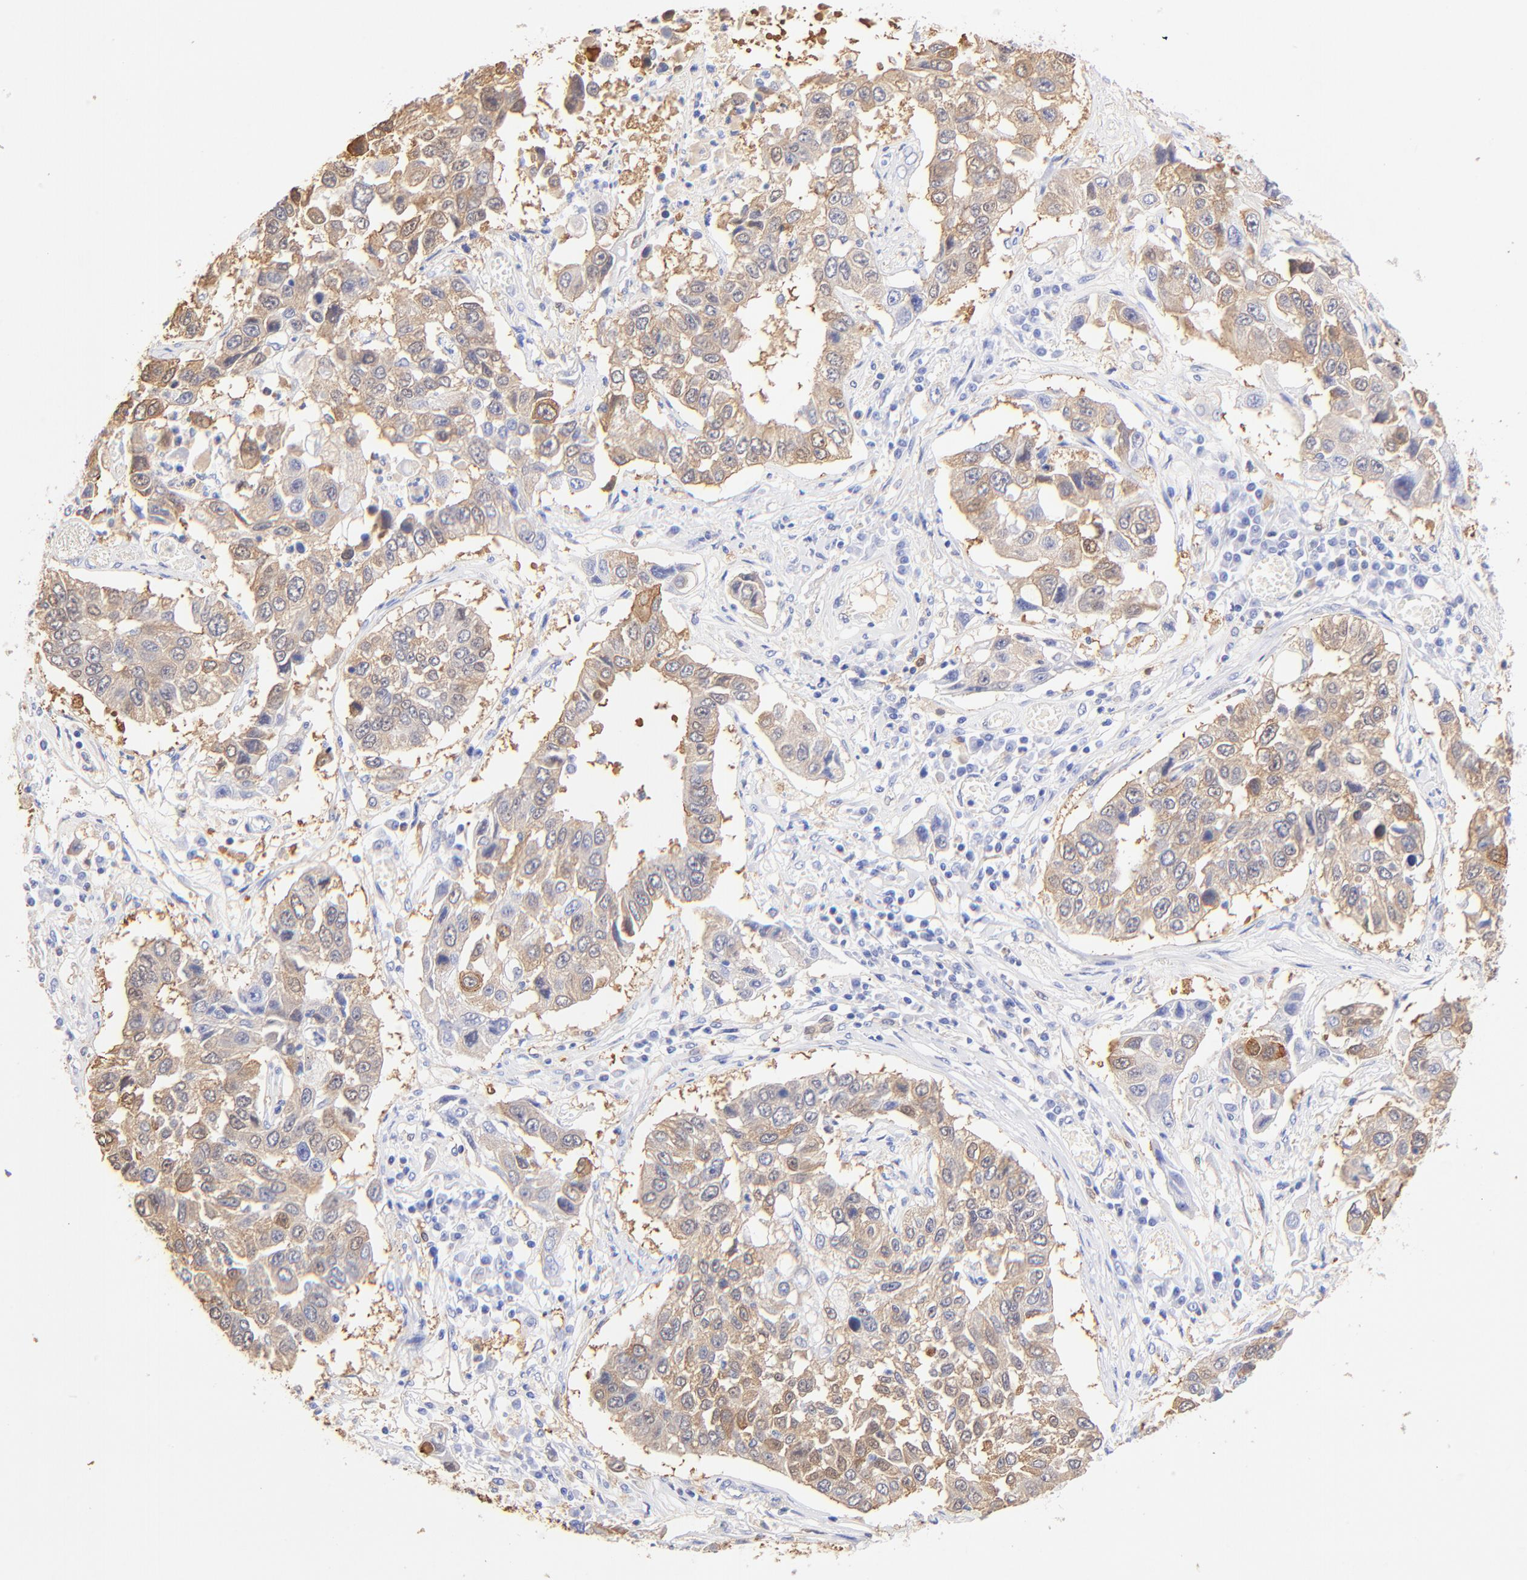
{"staining": {"intensity": "weak", "quantity": ">75%", "location": "cytoplasmic/membranous"}, "tissue": "lung cancer", "cell_type": "Tumor cells", "image_type": "cancer", "snomed": [{"axis": "morphology", "description": "Squamous cell carcinoma, NOS"}, {"axis": "topography", "description": "Lung"}], "caption": "A photomicrograph showing weak cytoplasmic/membranous expression in about >75% of tumor cells in lung squamous cell carcinoma, as visualized by brown immunohistochemical staining.", "gene": "ALDH1A1", "patient": {"sex": "male", "age": 71}}